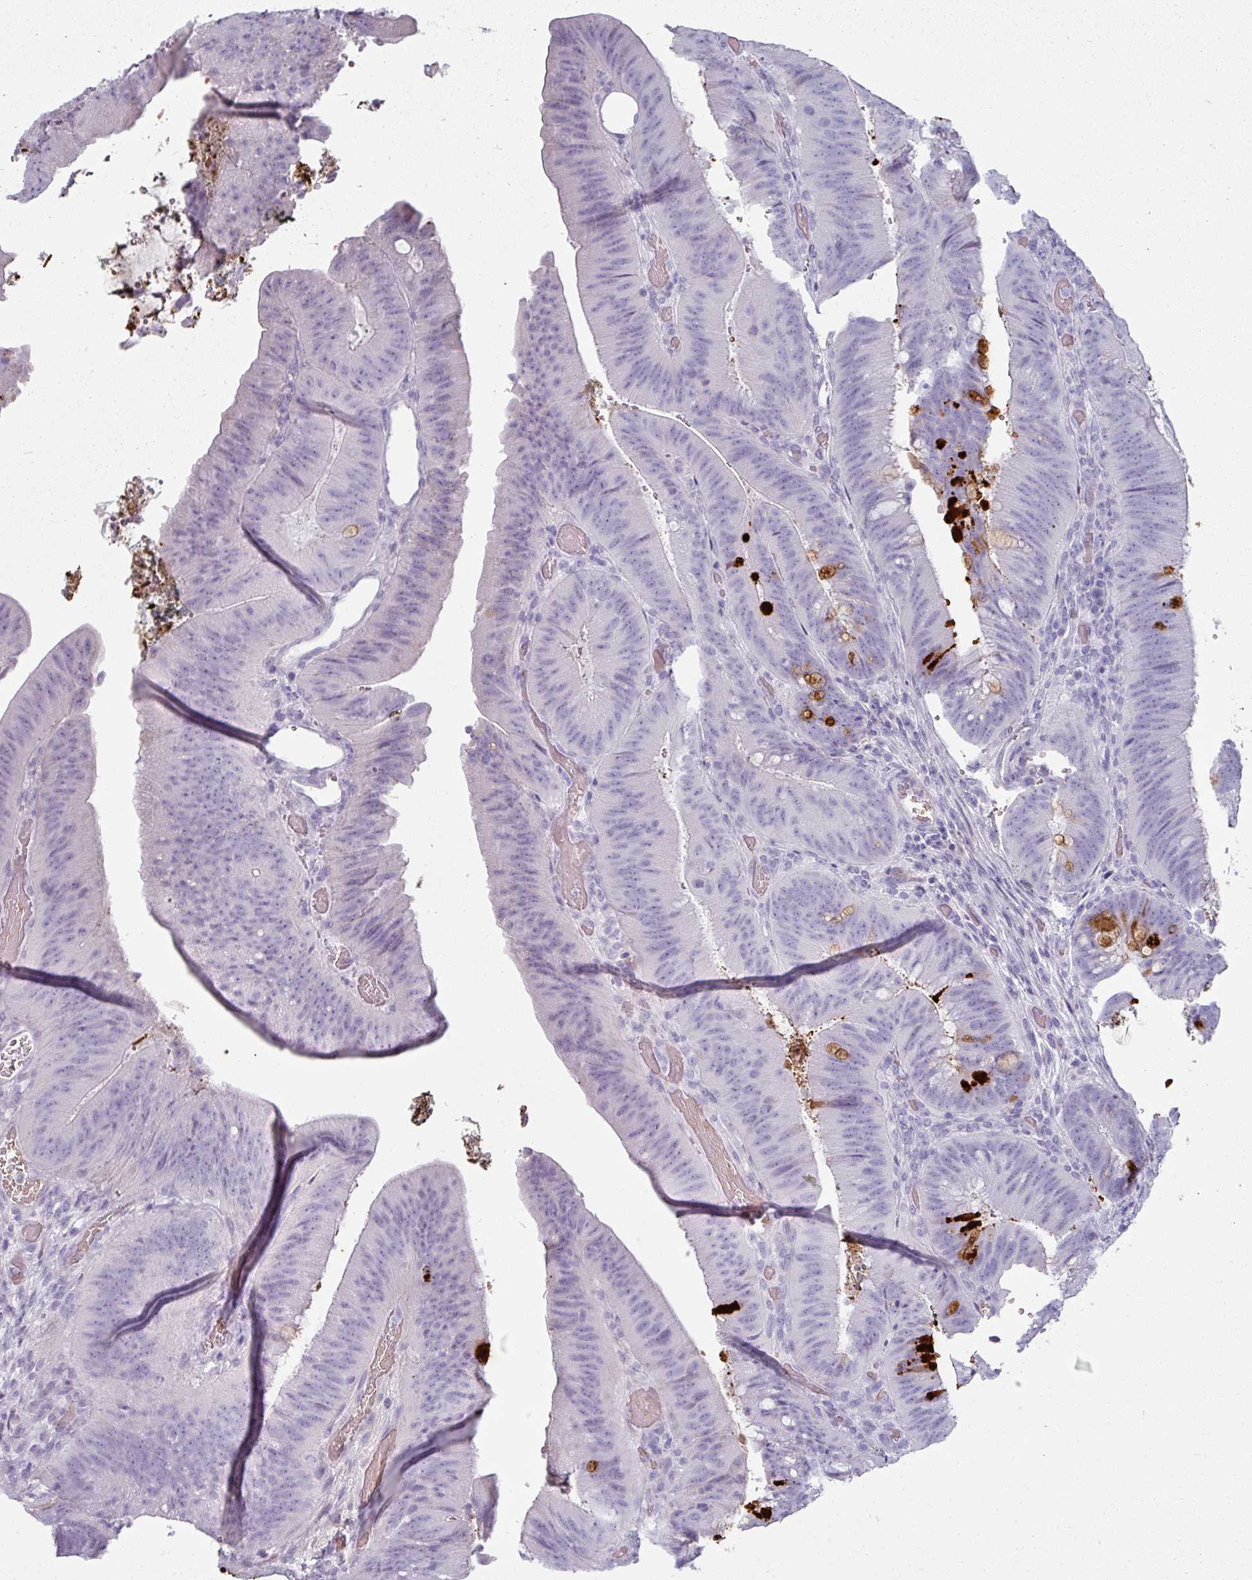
{"staining": {"intensity": "strong", "quantity": "<25%", "location": "cytoplasmic/membranous"}, "tissue": "colorectal cancer", "cell_type": "Tumor cells", "image_type": "cancer", "snomed": [{"axis": "morphology", "description": "Adenocarcinoma, NOS"}, {"axis": "topography", "description": "Colon"}], "caption": "A photomicrograph of colorectal cancer (adenocarcinoma) stained for a protein shows strong cytoplasmic/membranous brown staining in tumor cells.", "gene": "CLCA1", "patient": {"sex": "female", "age": 43}}